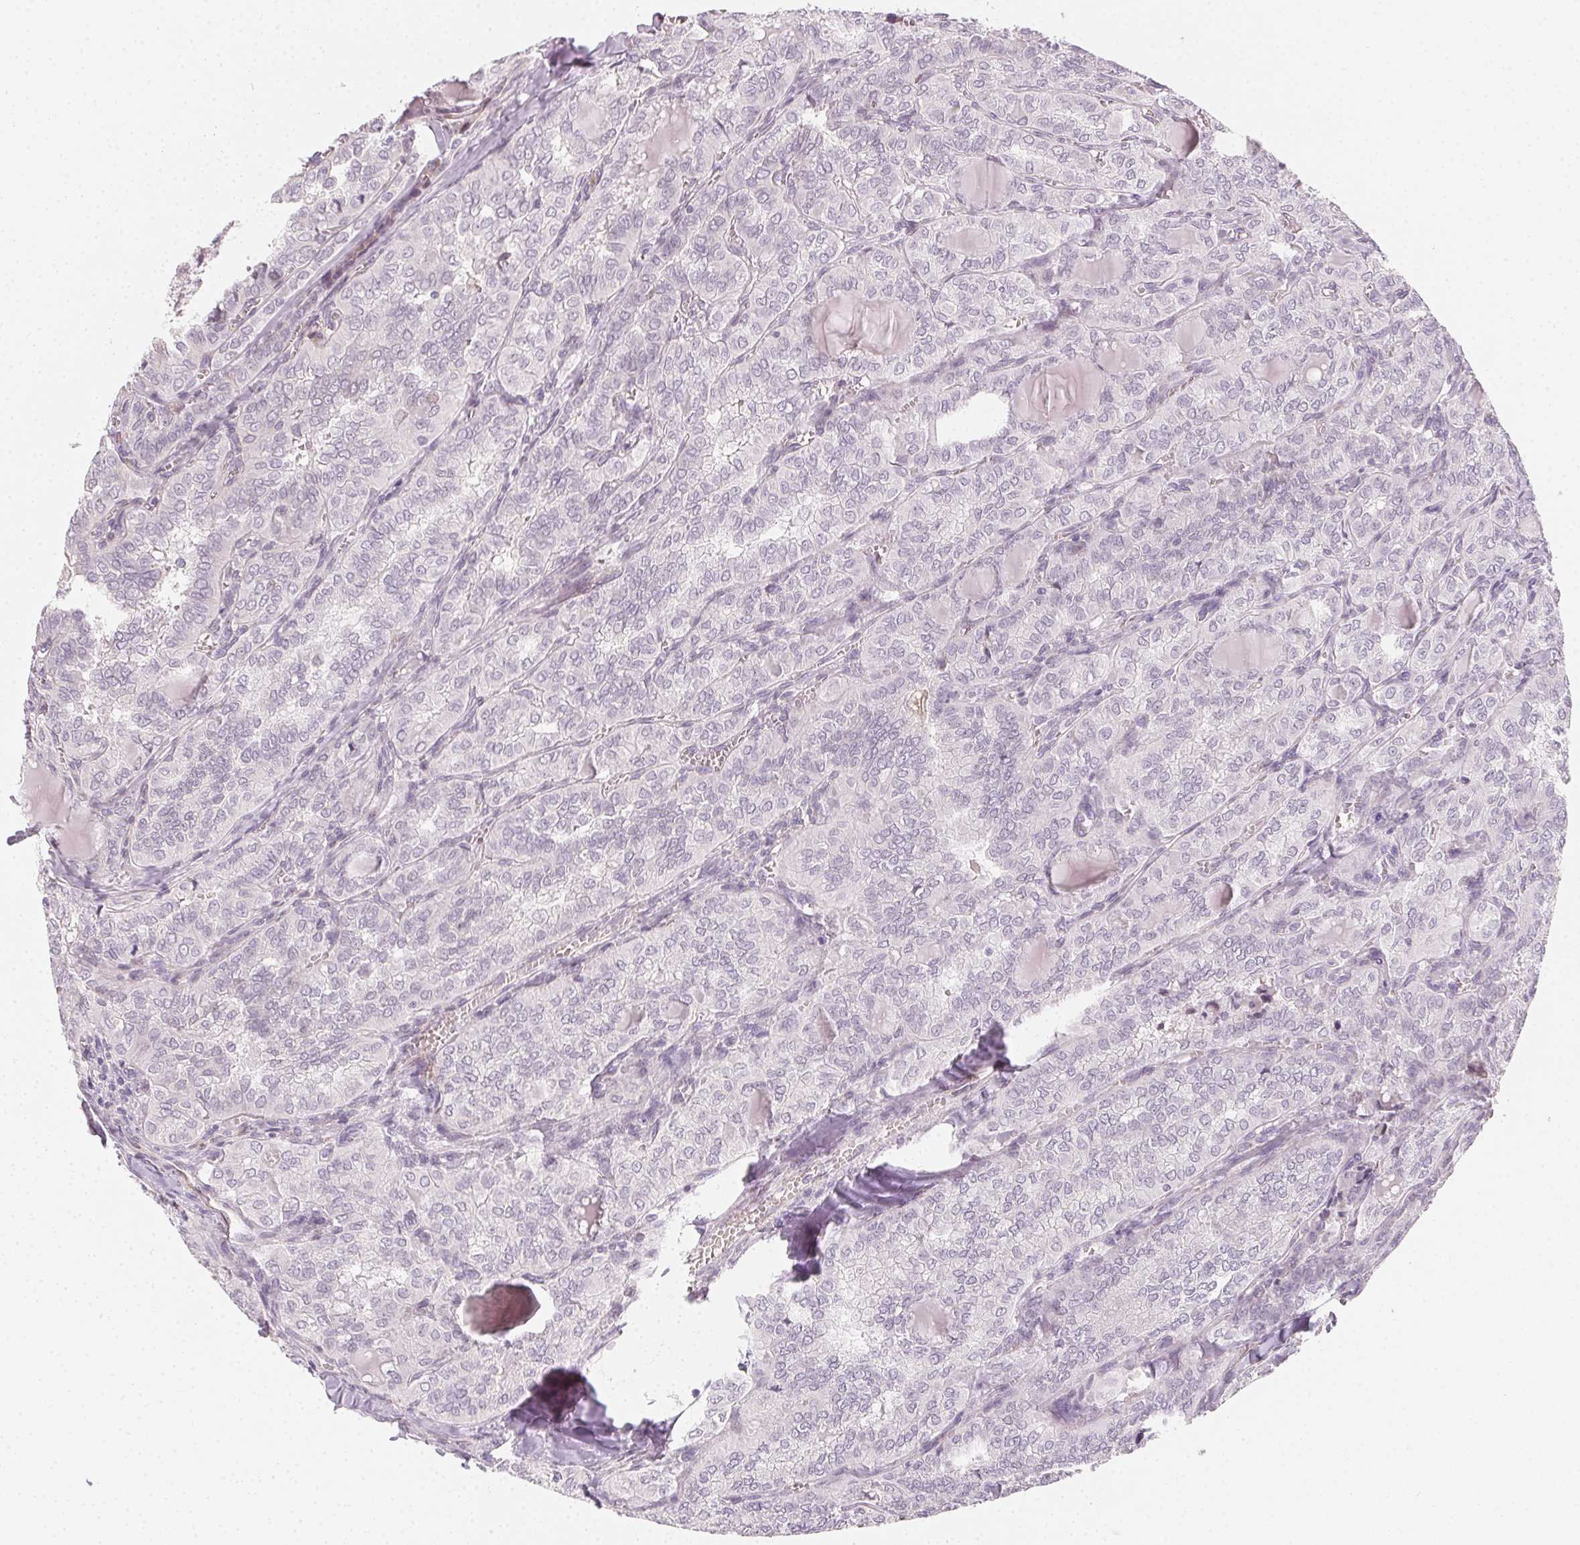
{"staining": {"intensity": "negative", "quantity": "none", "location": "none"}, "tissue": "thyroid cancer", "cell_type": "Tumor cells", "image_type": "cancer", "snomed": [{"axis": "morphology", "description": "Papillary adenocarcinoma, NOS"}, {"axis": "topography", "description": "Thyroid gland"}], "caption": "An IHC image of papillary adenocarcinoma (thyroid) is shown. There is no staining in tumor cells of papillary adenocarcinoma (thyroid).", "gene": "CCDC96", "patient": {"sex": "female", "age": 41}}